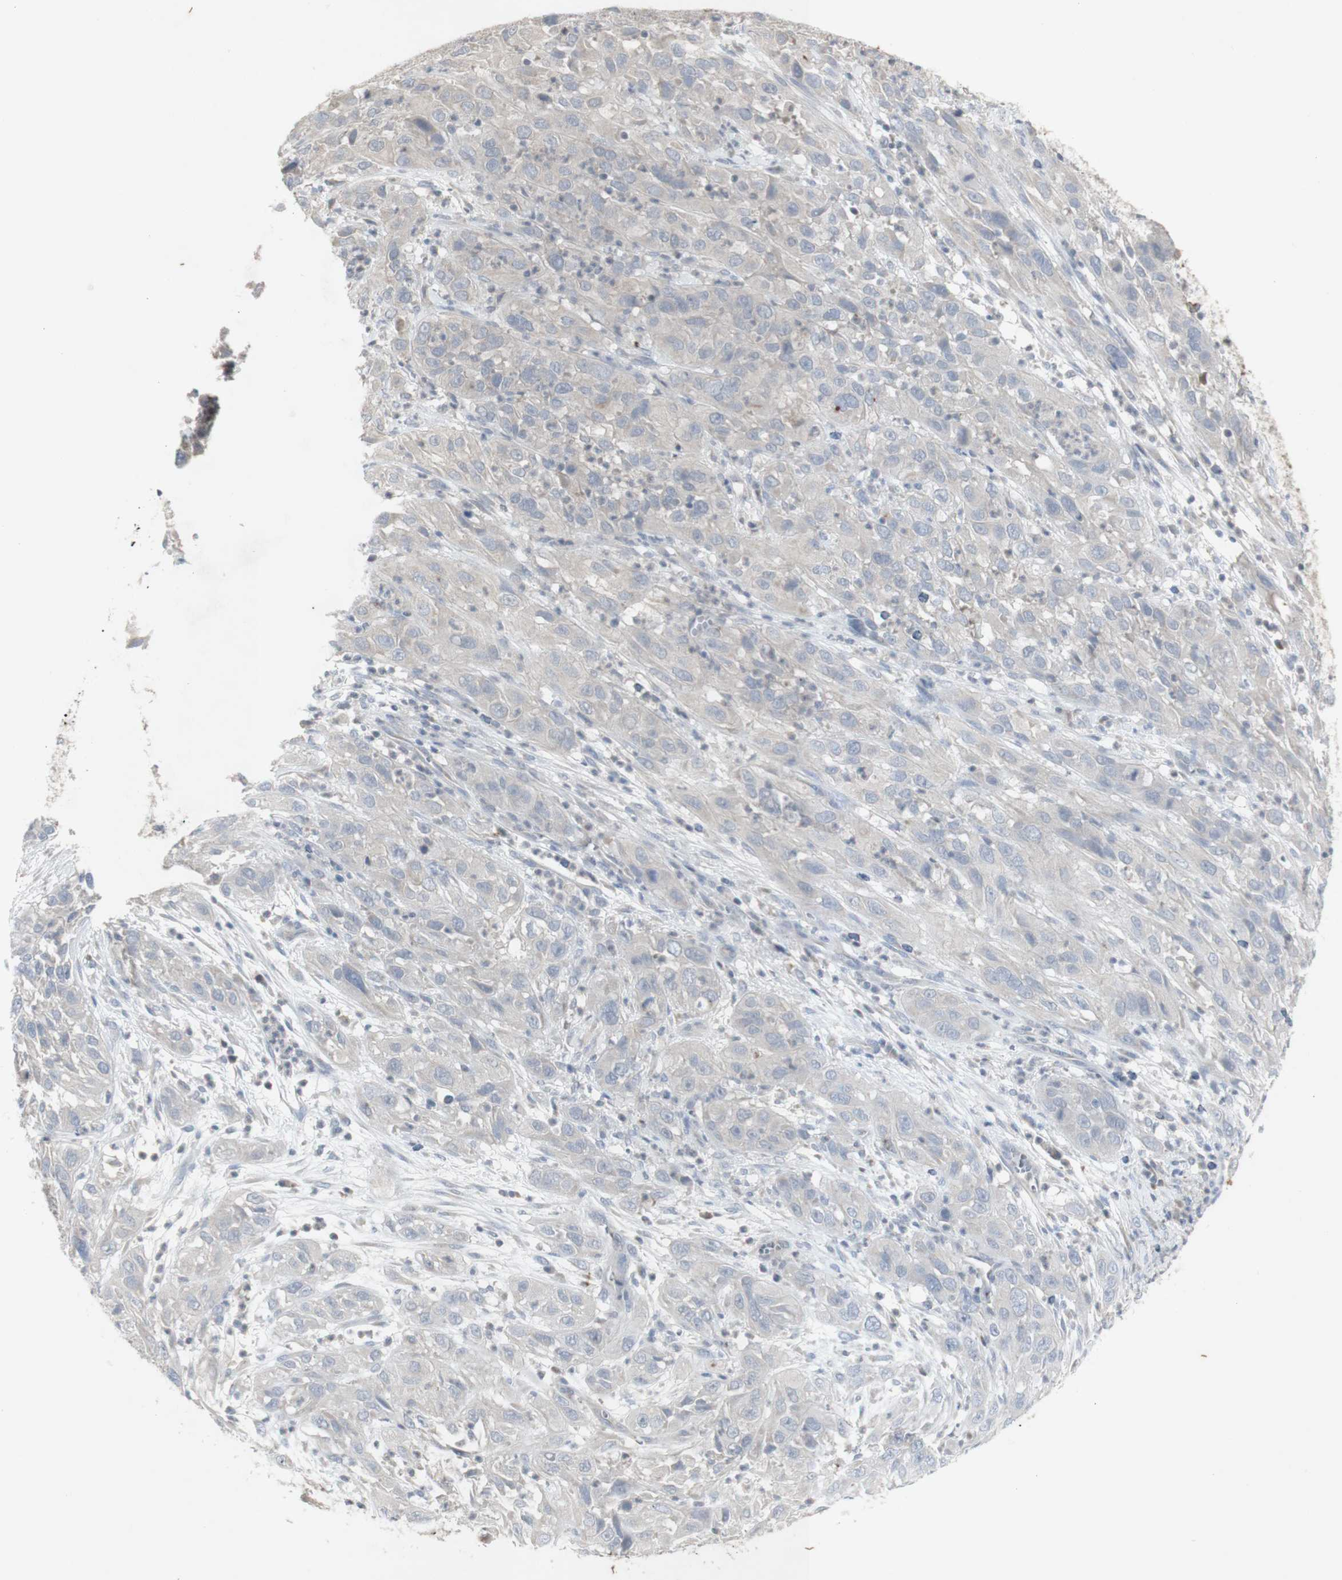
{"staining": {"intensity": "weak", "quantity": ">75%", "location": "cytoplasmic/membranous"}, "tissue": "cervical cancer", "cell_type": "Tumor cells", "image_type": "cancer", "snomed": [{"axis": "morphology", "description": "Squamous cell carcinoma, NOS"}, {"axis": "topography", "description": "Cervix"}], "caption": "This micrograph shows cervical cancer stained with IHC to label a protein in brown. The cytoplasmic/membranous of tumor cells show weak positivity for the protein. Nuclei are counter-stained blue.", "gene": "INS", "patient": {"sex": "female", "age": 32}}